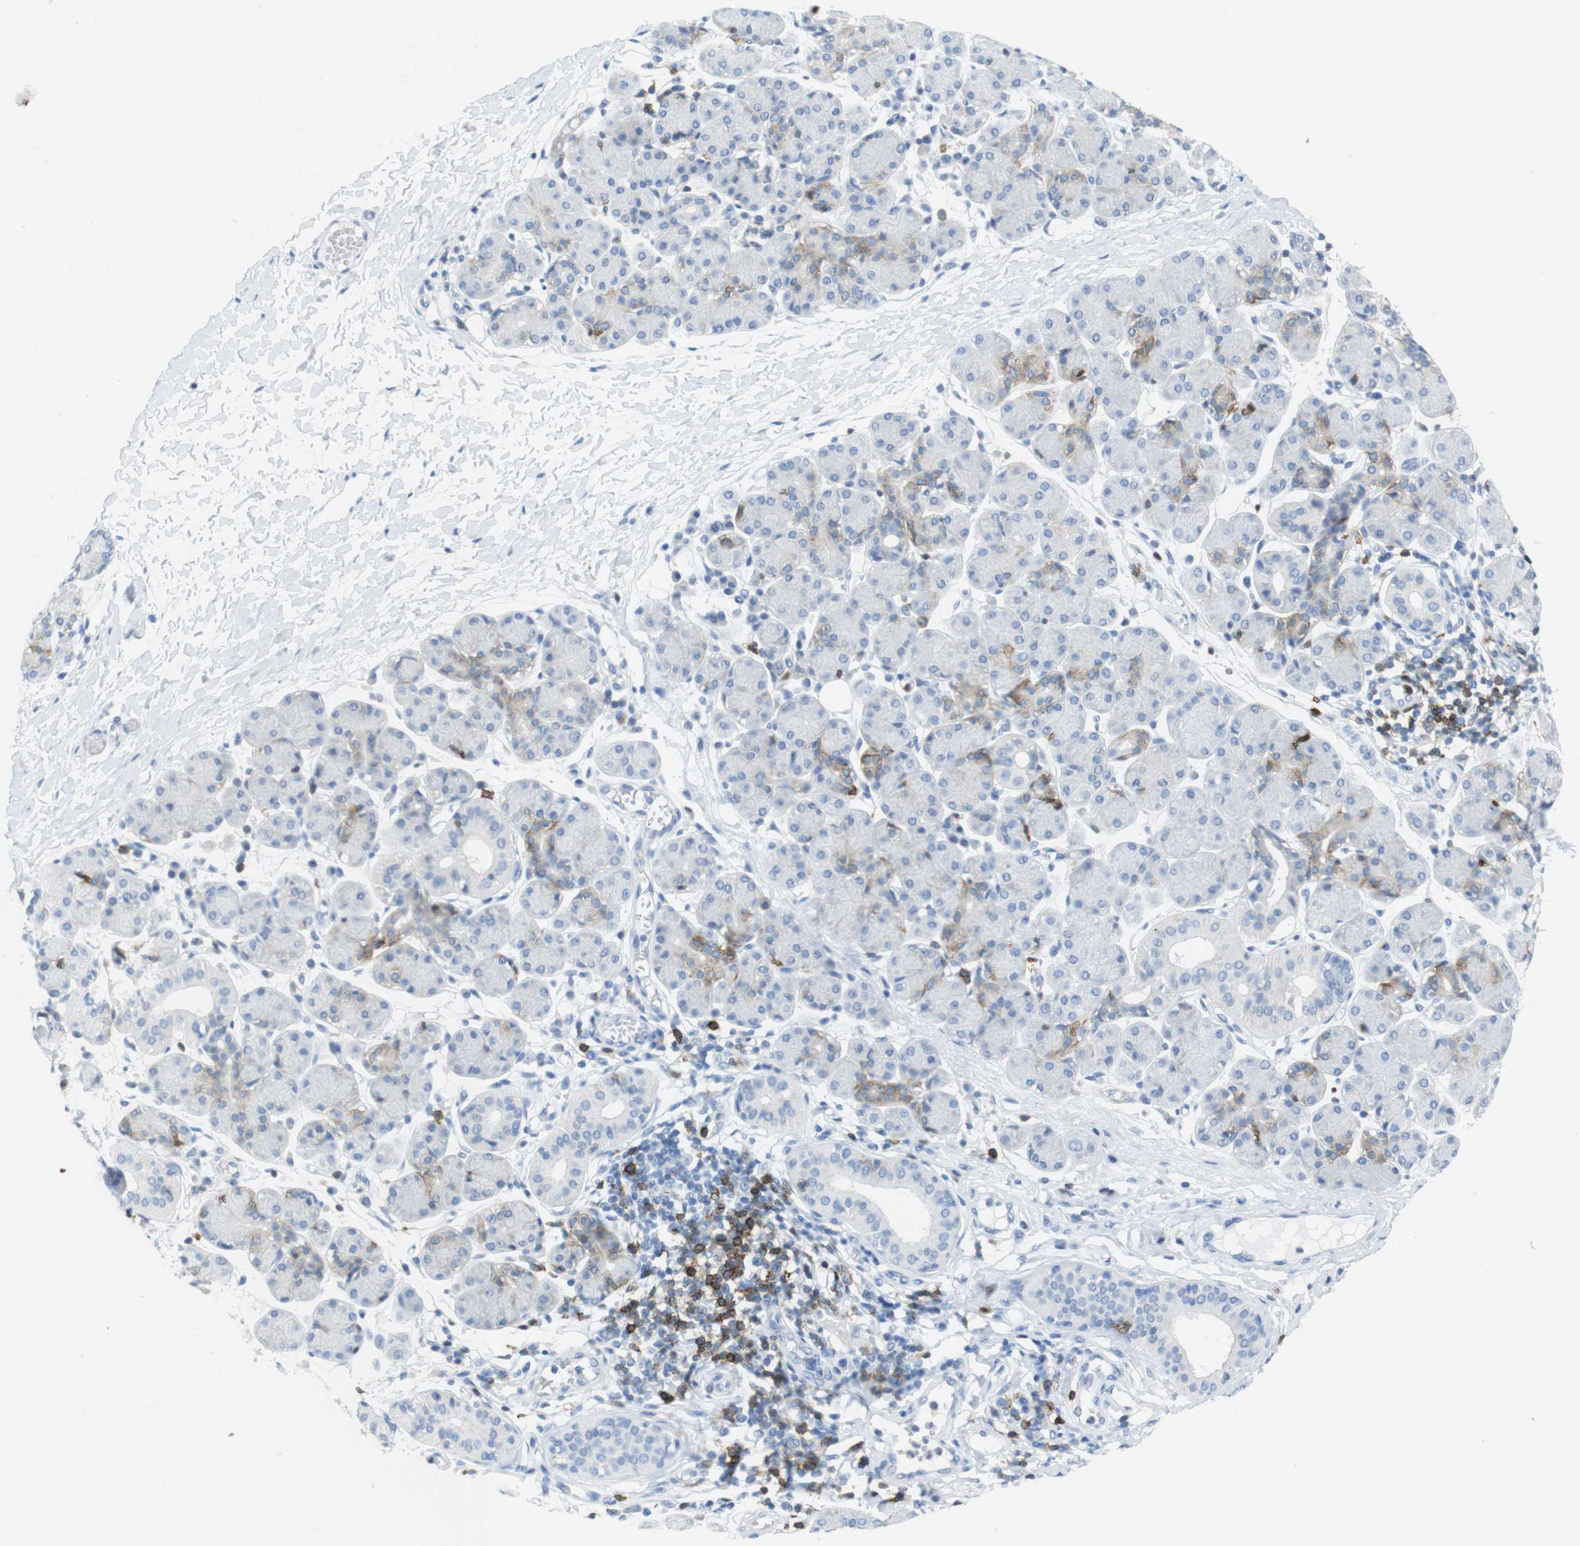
{"staining": {"intensity": "moderate", "quantity": "<25%", "location": "cytoplasmic/membranous"}, "tissue": "salivary gland", "cell_type": "Glandular cells", "image_type": "normal", "snomed": [{"axis": "morphology", "description": "Normal tissue, NOS"}, {"axis": "morphology", "description": "Inflammation, NOS"}, {"axis": "topography", "description": "Lymph node"}, {"axis": "topography", "description": "Salivary gland"}], "caption": "Immunohistochemical staining of benign human salivary gland exhibits low levels of moderate cytoplasmic/membranous positivity in approximately <25% of glandular cells.", "gene": "CD5", "patient": {"sex": "male", "age": 3}}